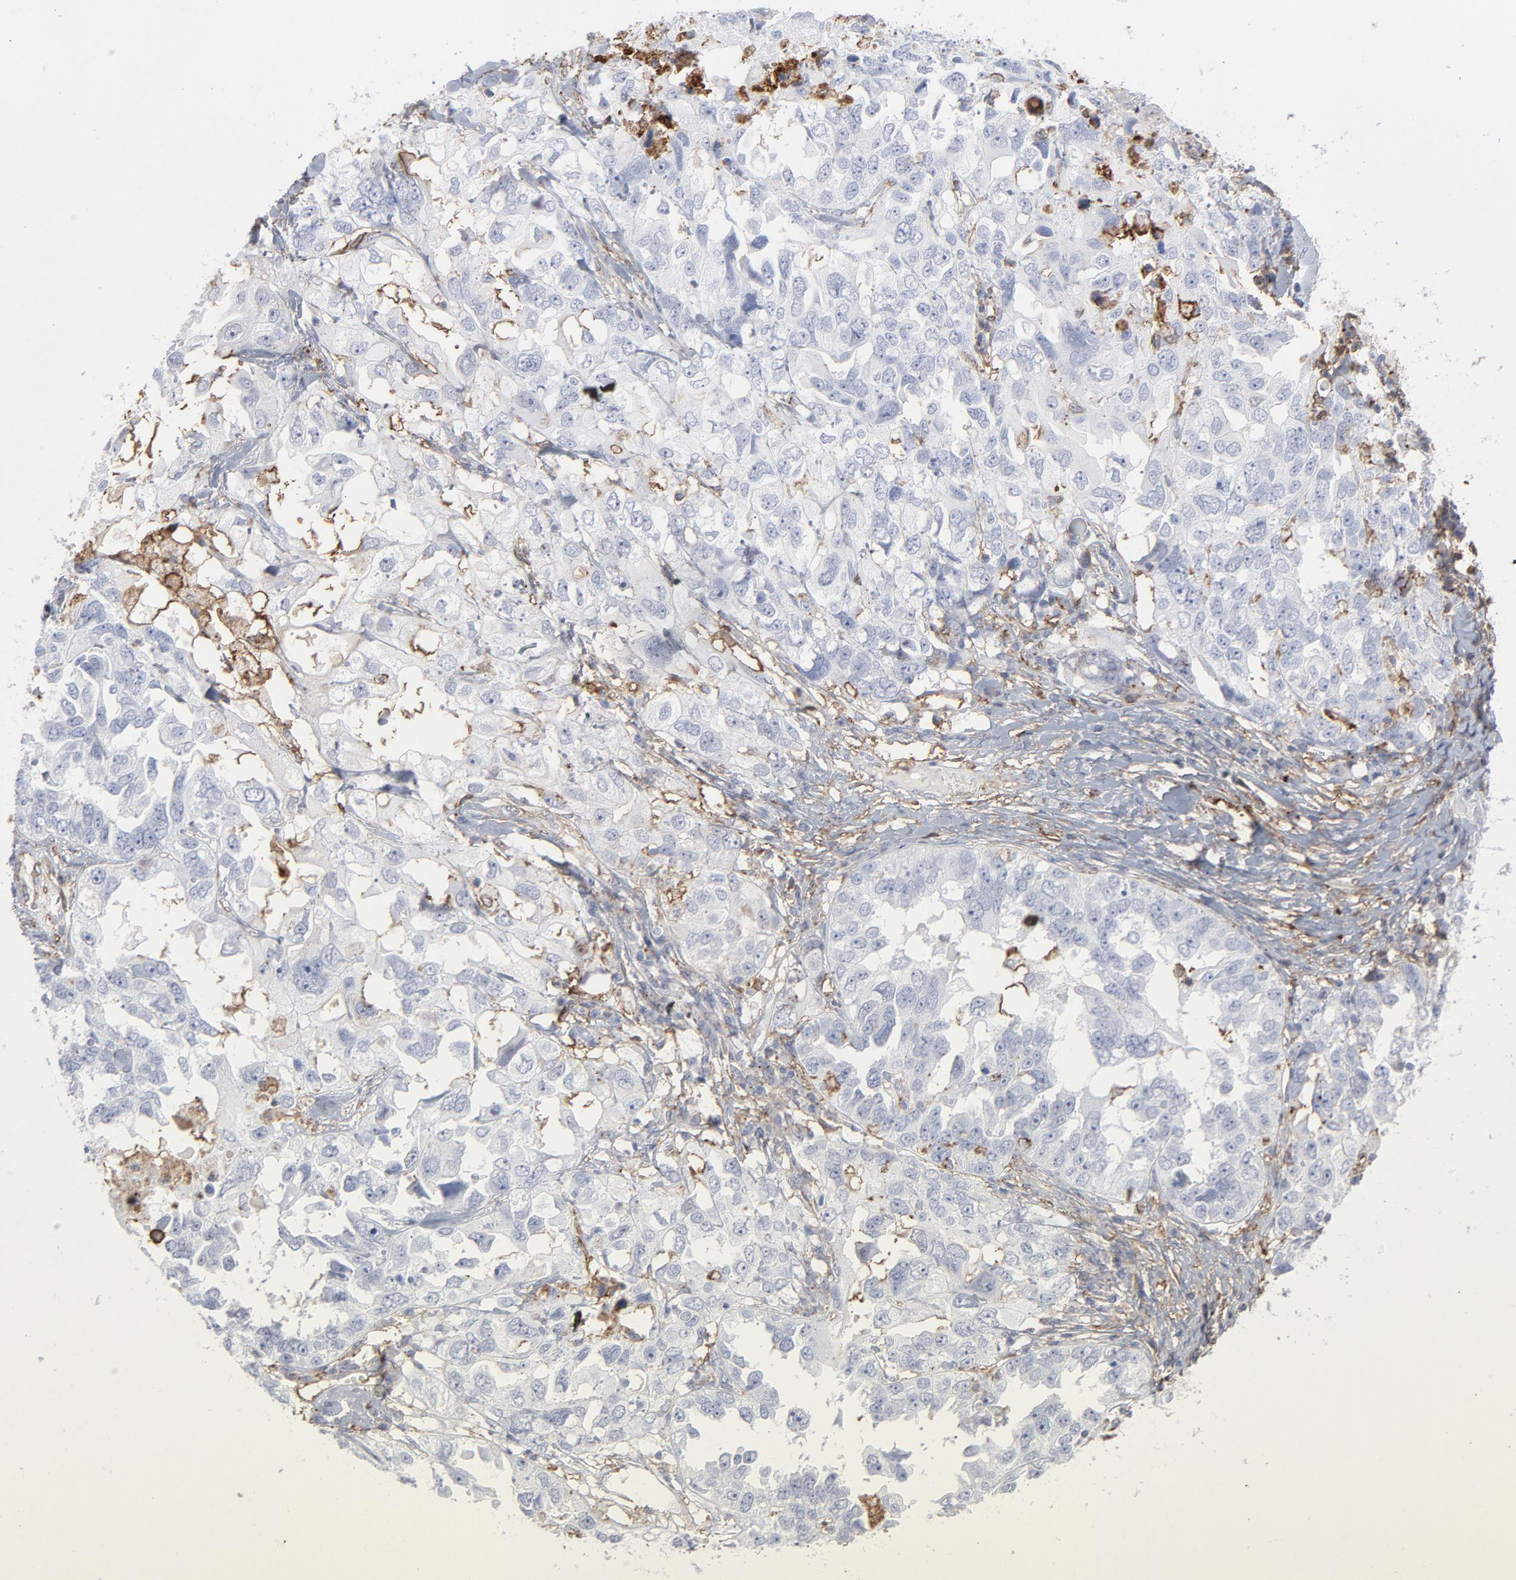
{"staining": {"intensity": "weak", "quantity": "<25%", "location": "cytoplasmic/membranous"}, "tissue": "ovarian cancer", "cell_type": "Tumor cells", "image_type": "cancer", "snomed": [{"axis": "morphology", "description": "Cystadenocarcinoma, serous, NOS"}, {"axis": "topography", "description": "Ovary"}], "caption": "The histopathology image exhibits no significant positivity in tumor cells of ovarian cancer (serous cystadenocarcinoma).", "gene": "ANXA5", "patient": {"sex": "female", "age": 82}}